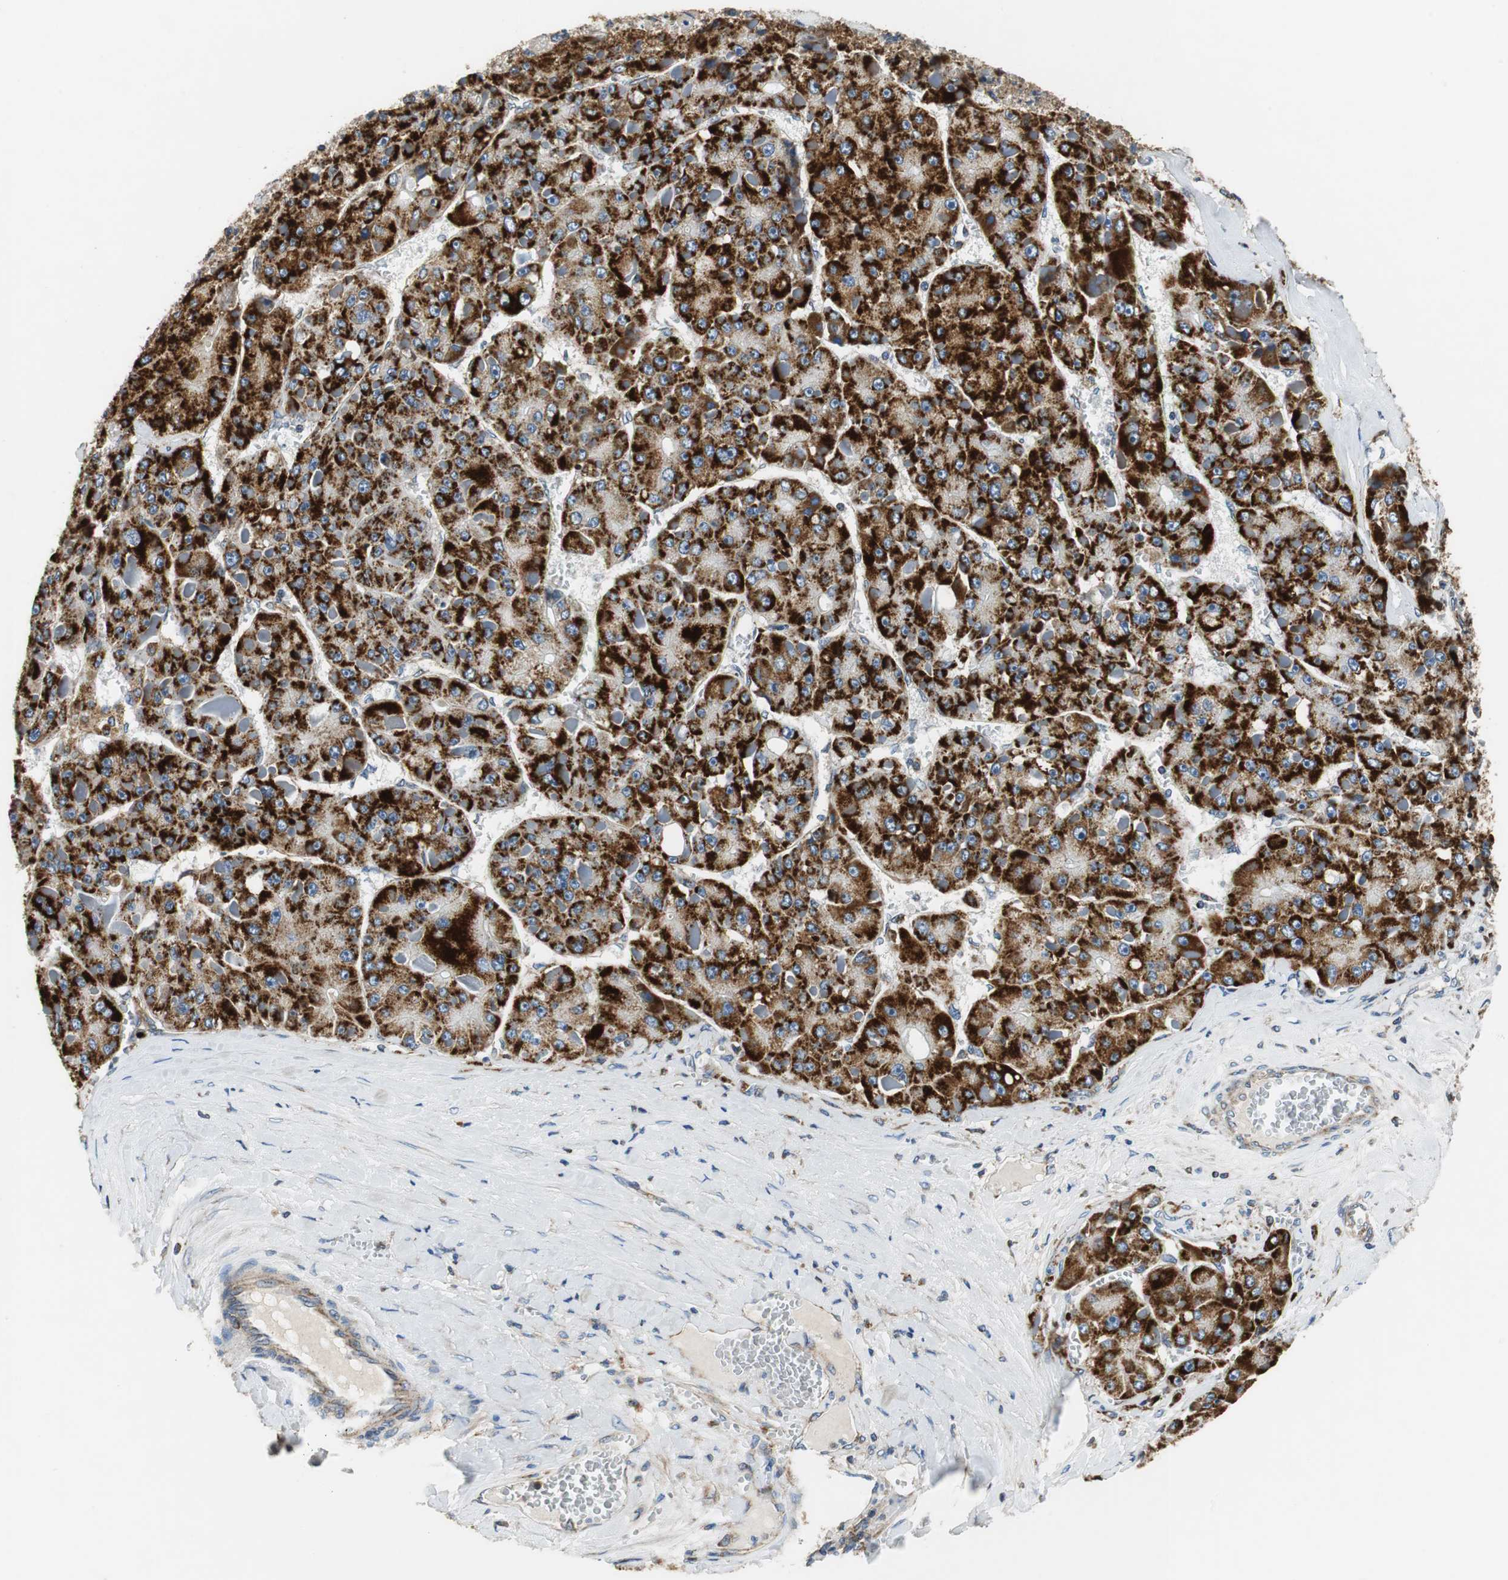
{"staining": {"intensity": "strong", "quantity": ">75%", "location": "cytoplasmic/membranous"}, "tissue": "liver cancer", "cell_type": "Tumor cells", "image_type": "cancer", "snomed": [{"axis": "morphology", "description": "Carcinoma, Hepatocellular, NOS"}, {"axis": "topography", "description": "Liver"}], "caption": "Immunohistochemical staining of hepatocellular carcinoma (liver) reveals high levels of strong cytoplasmic/membranous positivity in about >75% of tumor cells. (Stains: DAB in brown, nuclei in blue, Microscopy: brightfield microscopy at high magnification).", "gene": "GSTK1", "patient": {"sex": "female", "age": 73}}